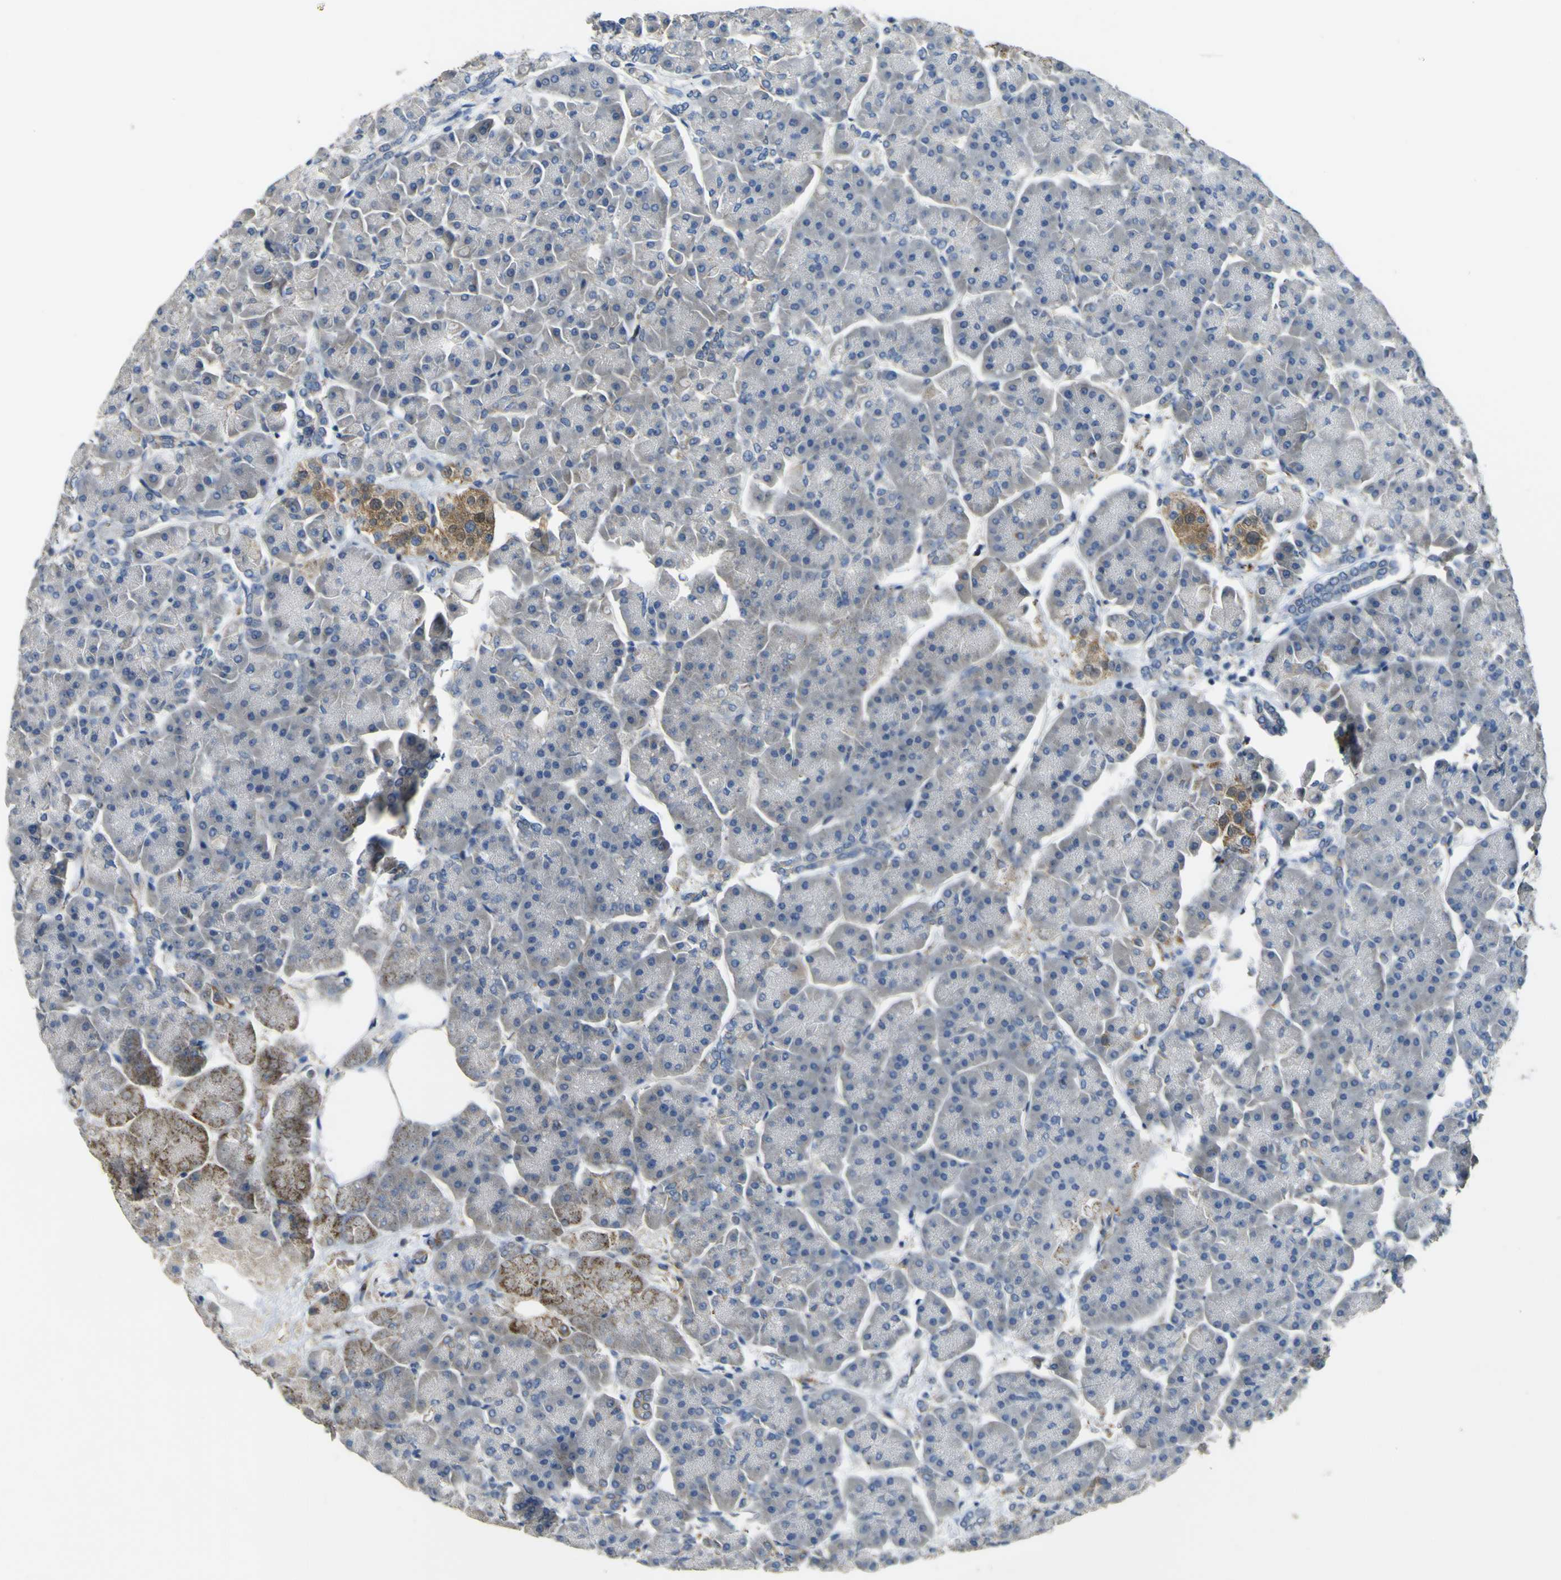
{"staining": {"intensity": "negative", "quantity": "none", "location": "none"}, "tissue": "pancreas", "cell_type": "Exocrine glandular cells", "image_type": "normal", "snomed": [{"axis": "morphology", "description": "Normal tissue, NOS"}, {"axis": "topography", "description": "Pancreas"}], "caption": "A photomicrograph of human pancreas is negative for staining in exocrine glandular cells. (Immunohistochemistry, brightfield microscopy, high magnification).", "gene": "ALDH18A1", "patient": {"sex": "female", "age": 70}}